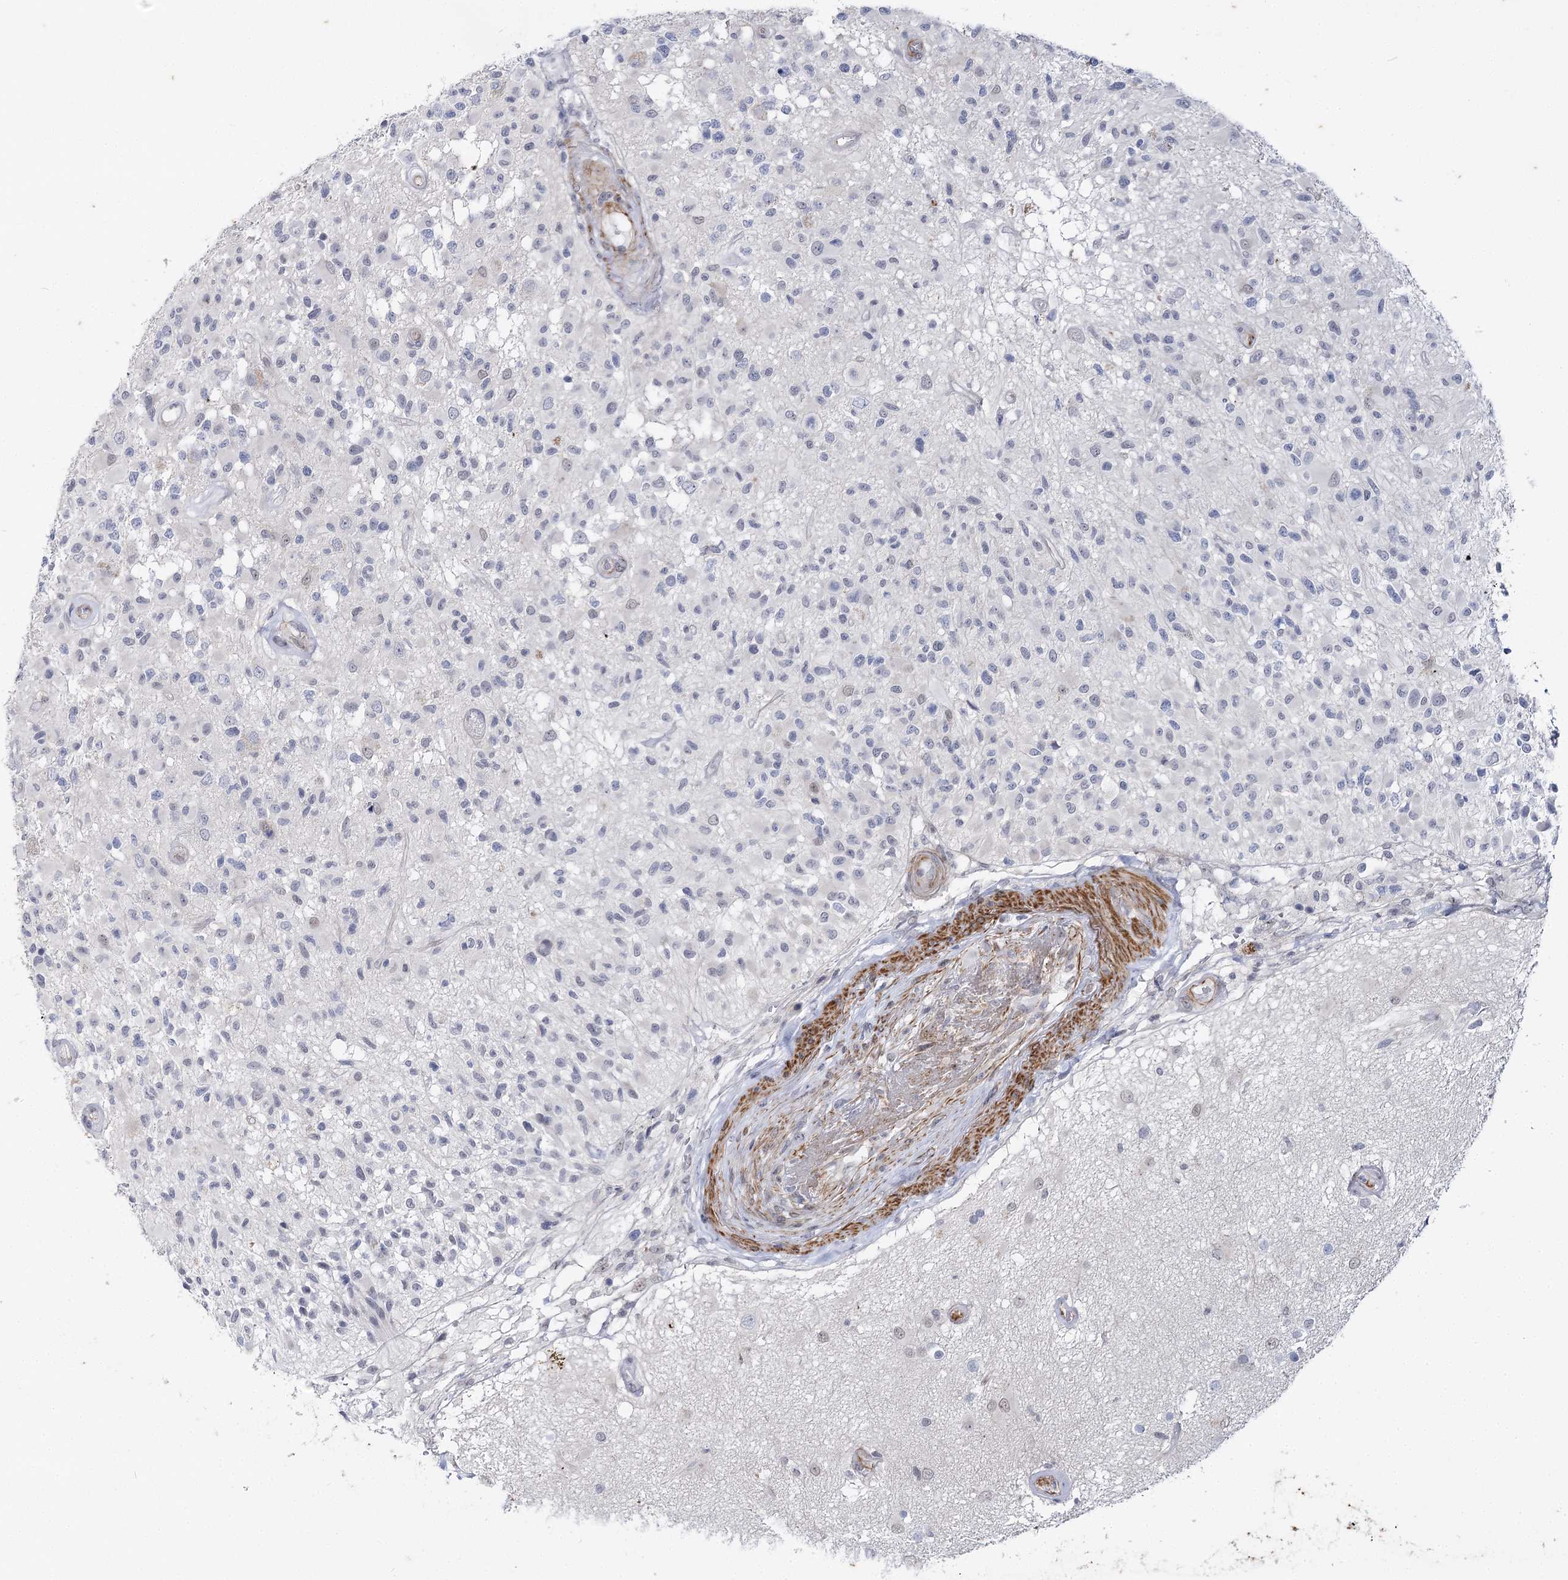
{"staining": {"intensity": "negative", "quantity": "none", "location": "none"}, "tissue": "glioma", "cell_type": "Tumor cells", "image_type": "cancer", "snomed": [{"axis": "morphology", "description": "Glioma, malignant, High grade"}, {"axis": "morphology", "description": "Glioblastoma, NOS"}, {"axis": "topography", "description": "Brain"}], "caption": "Protein analysis of glioblastoma exhibits no significant positivity in tumor cells.", "gene": "AGXT2", "patient": {"sex": "male", "age": 60}}